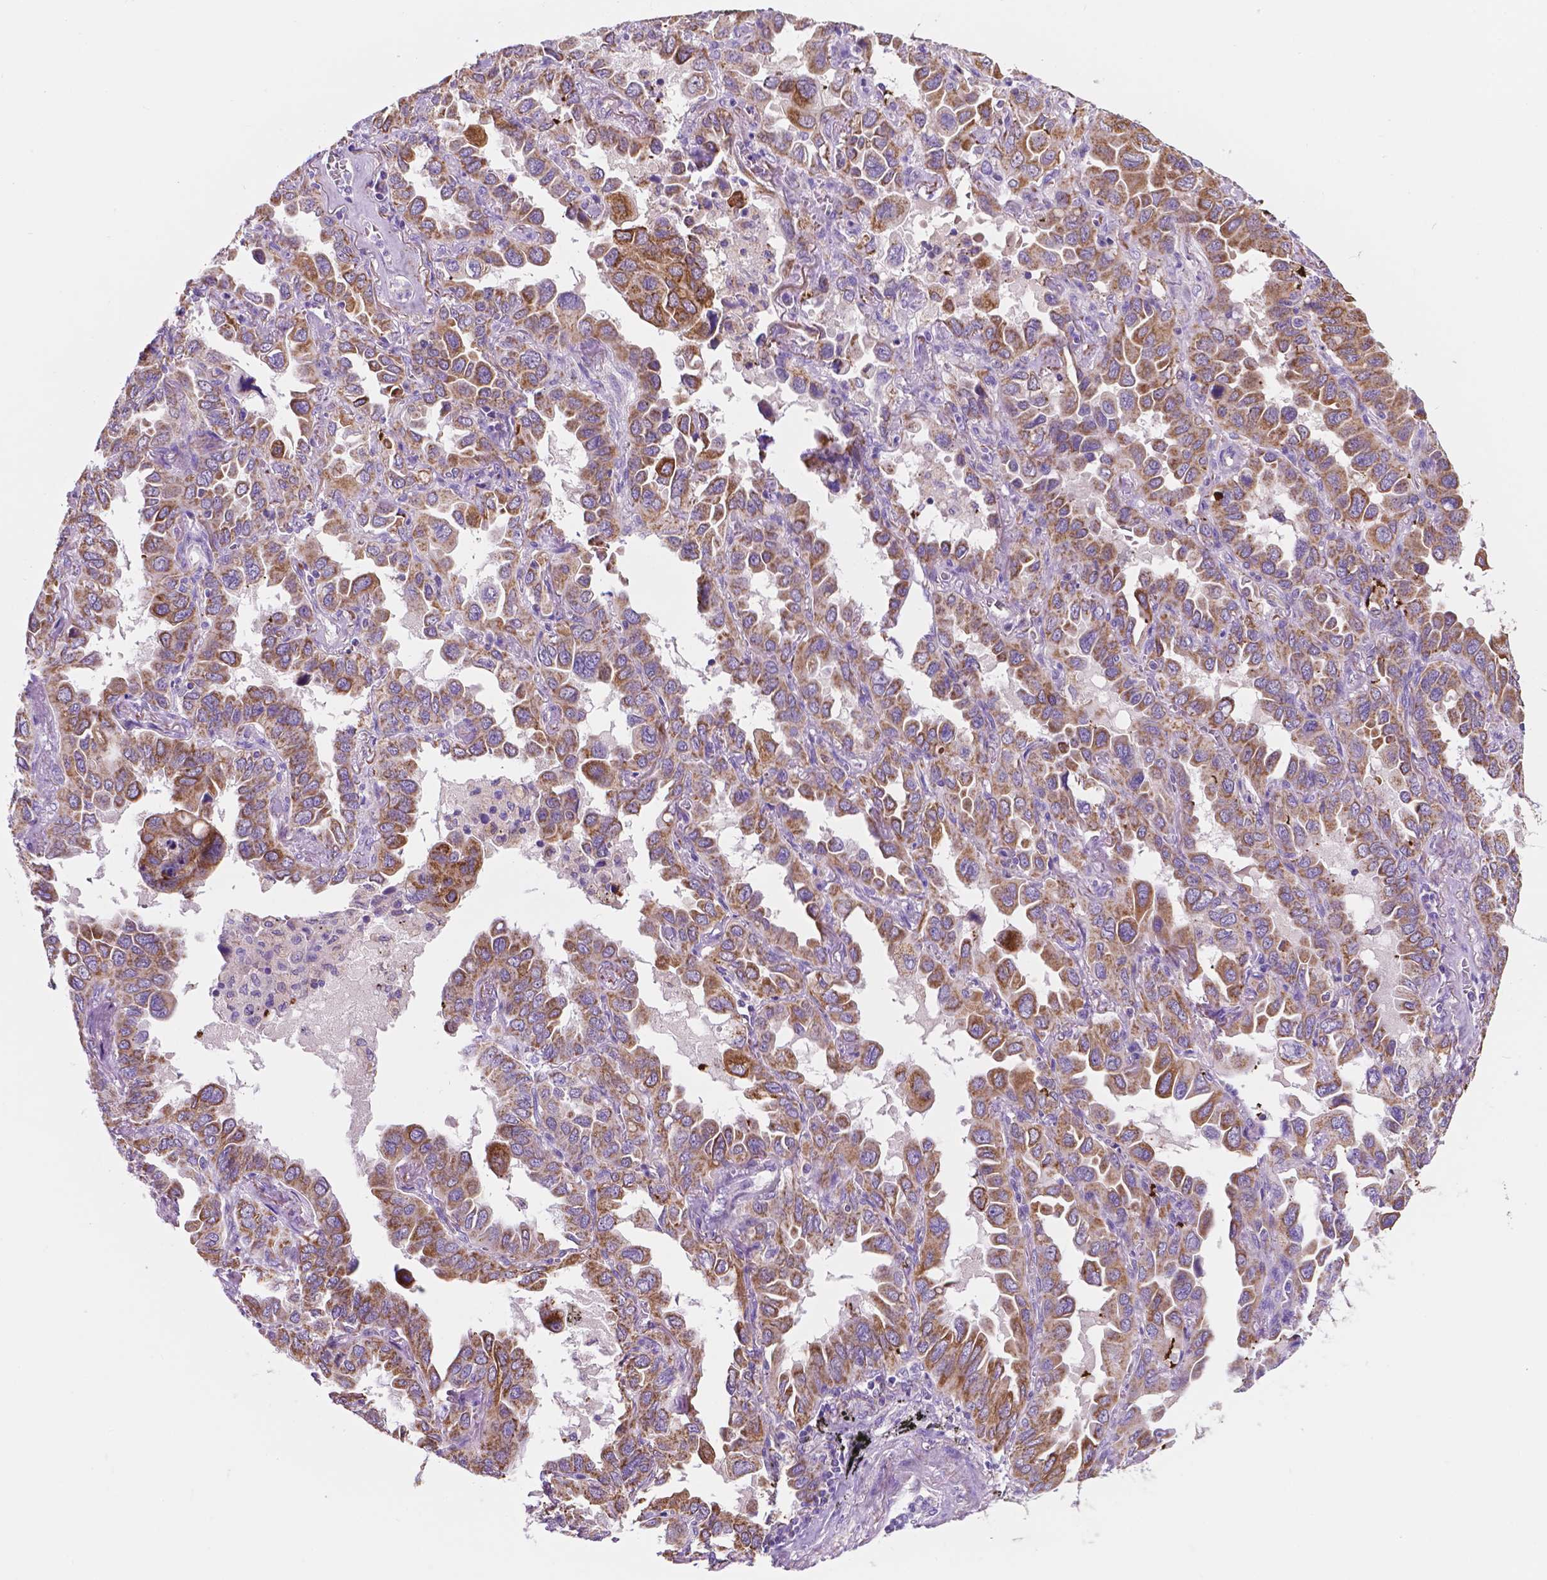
{"staining": {"intensity": "moderate", "quantity": "25%-75%", "location": "cytoplasmic/membranous"}, "tissue": "lung cancer", "cell_type": "Tumor cells", "image_type": "cancer", "snomed": [{"axis": "morphology", "description": "Adenocarcinoma, NOS"}, {"axis": "topography", "description": "Lung"}], "caption": "A micrograph of lung adenocarcinoma stained for a protein exhibits moderate cytoplasmic/membranous brown staining in tumor cells. Immunohistochemistry (ihc) stains the protein in brown and the nuclei are stained blue.", "gene": "TRPV5", "patient": {"sex": "male", "age": 64}}